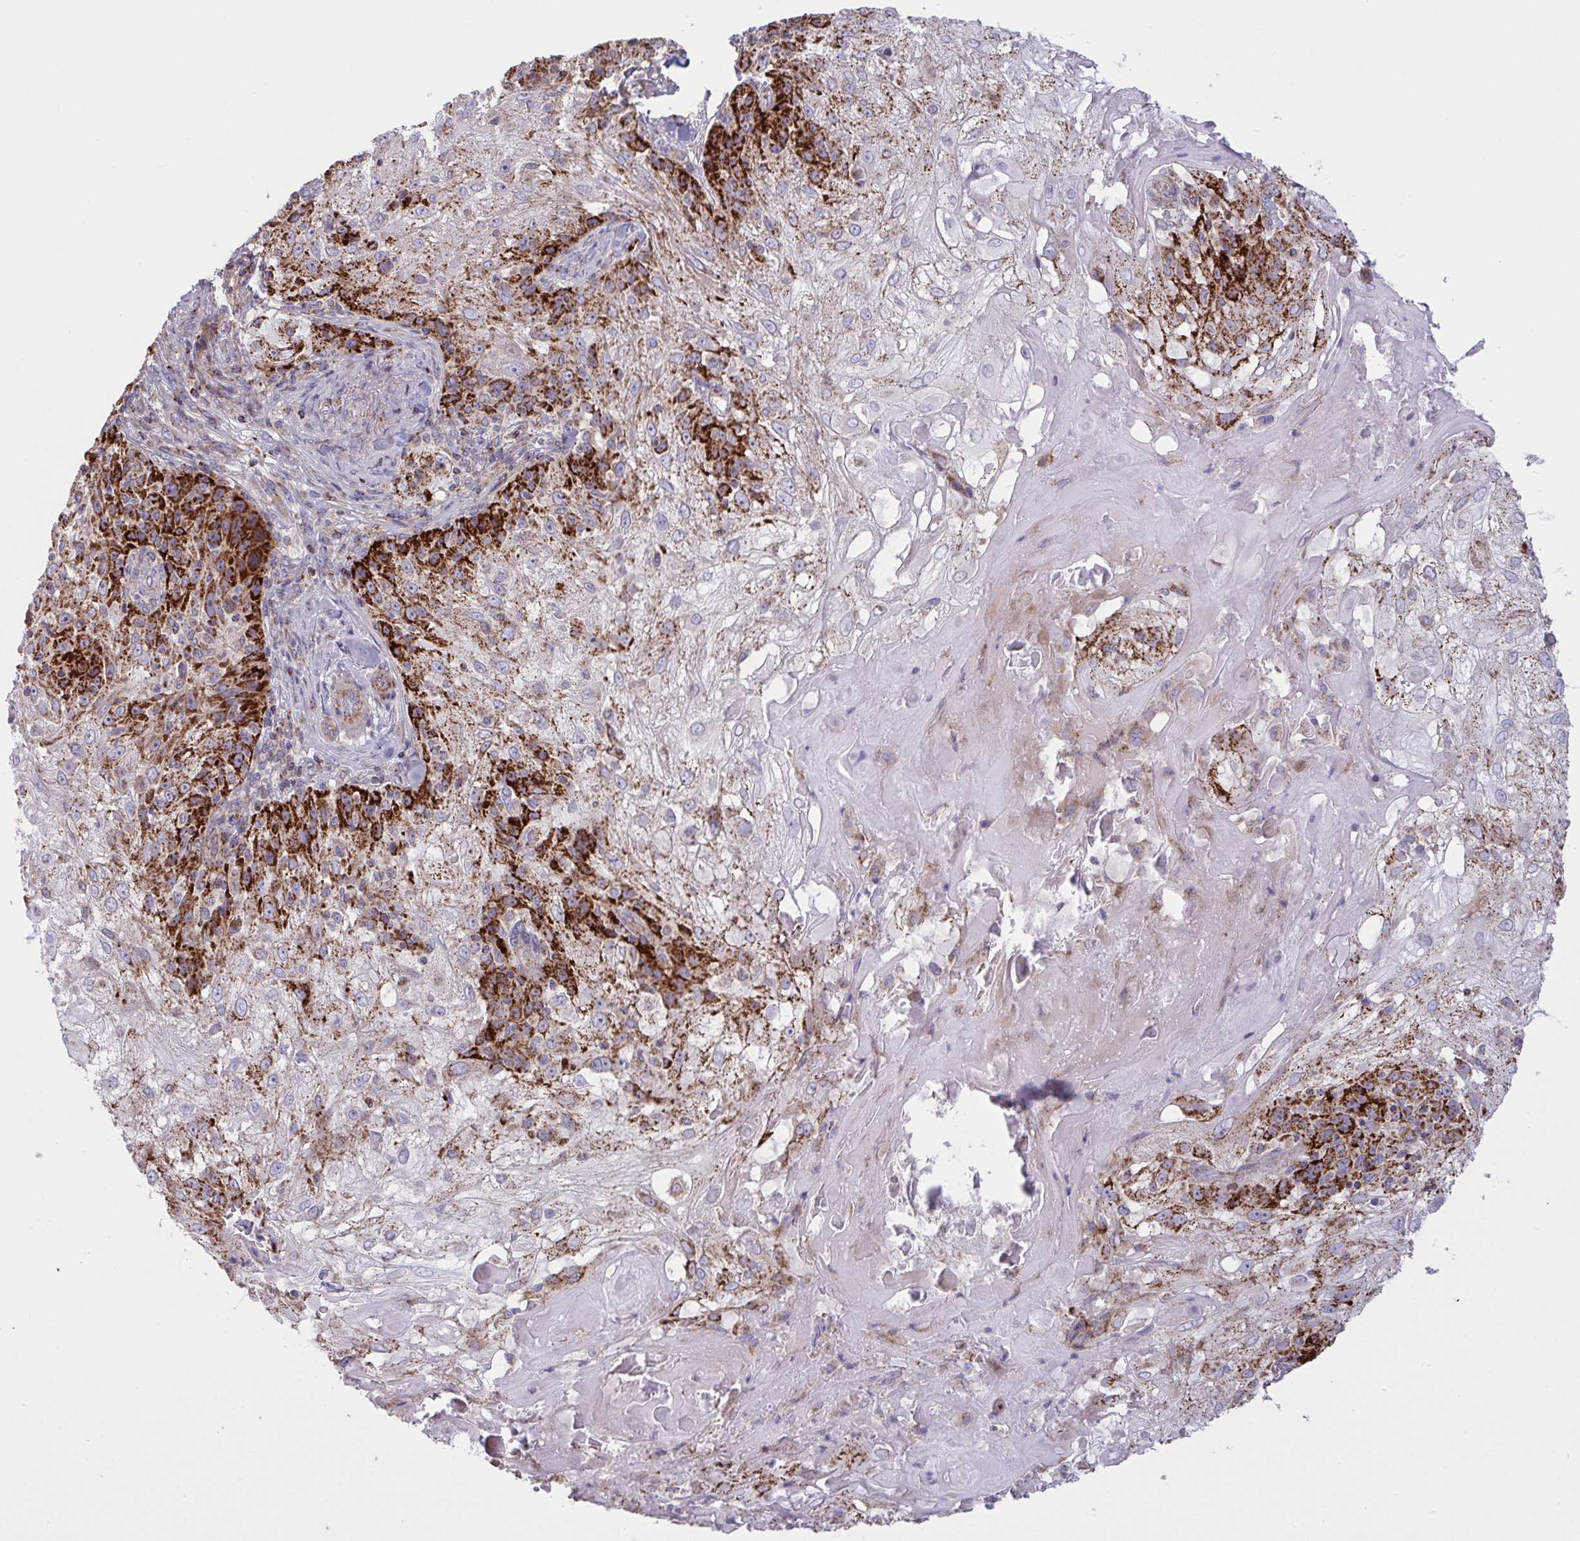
{"staining": {"intensity": "strong", "quantity": "25%-75%", "location": "cytoplasmic/membranous"}, "tissue": "skin cancer", "cell_type": "Tumor cells", "image_type": "cancer", "snomed": [{"axis": "morphology", "description": "Normal tissue, NOS"}, {"axis": "morphology", "description": "Squamous cell carcinoma, NOS"}, {"axis": "topography", "description": "Skin"}], "caption": "Squamous cell carcinoma (skin) stained for a protein (brown) reveals strong cytoplasmic/membranous positive staining in approximately 25%-75% of tumor cells.", "gene": "MICOS10", "patient": {"sex": "female", "age": 83}}